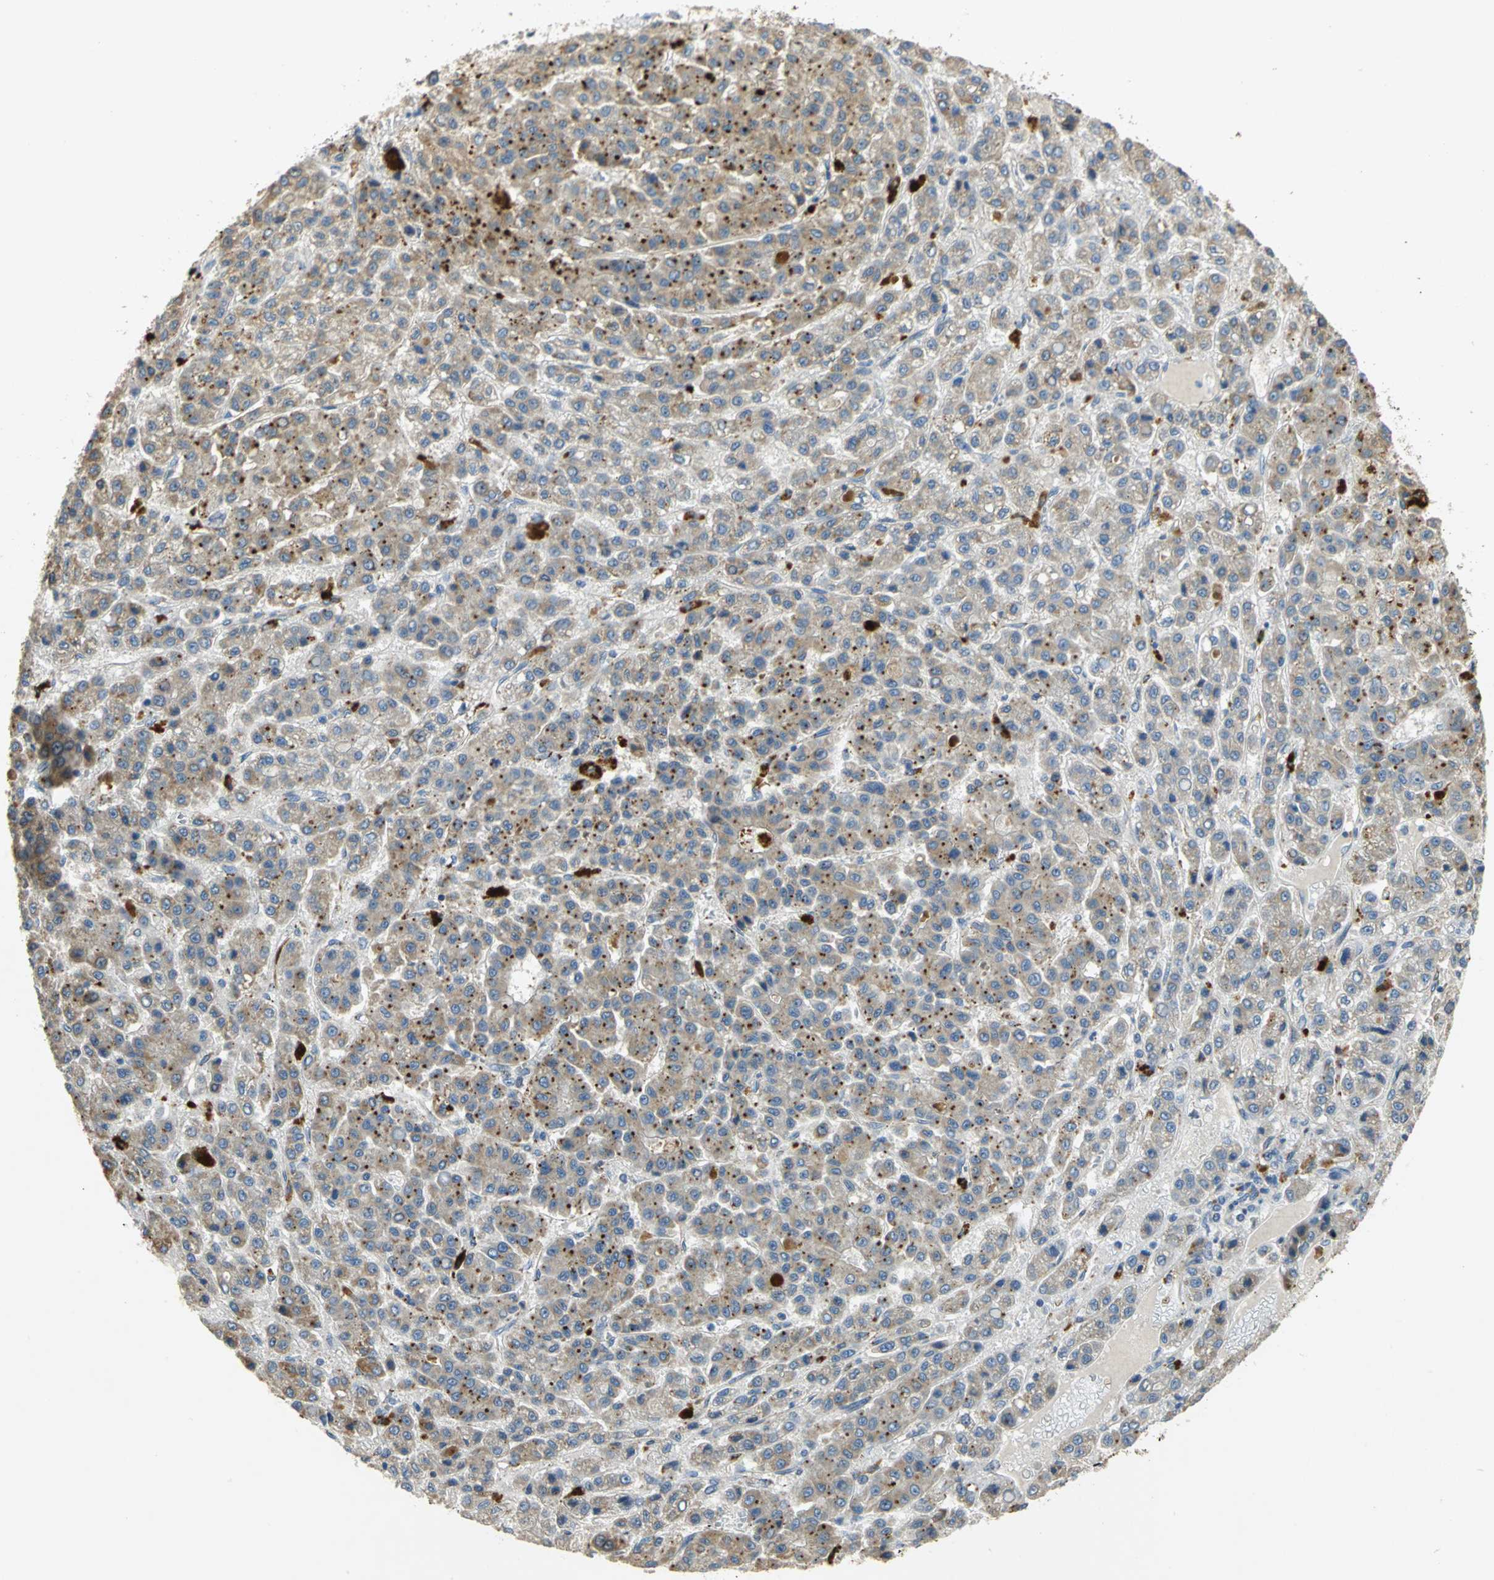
{"staining": {"intensity": "strong", "quantity": ">75%", "location": "cytoplasmic/membranous"}, "tissue": "liver cancer", "cell_type": "Tumor cells", "image_type": "cancer", "snomed": [{"axis": "morphology", "description": "Carcinoma, Hepatocellular, NOS"}, {"axis": "topography", "description": "Liver"}], "caption": "The image shows staining of liver cancer, revealing strong cytoplasmic/membranous protein expression (brown color) within tumor cells.", "gene": "IL17RB", "patient": {"sex": "male", "age": 70}}